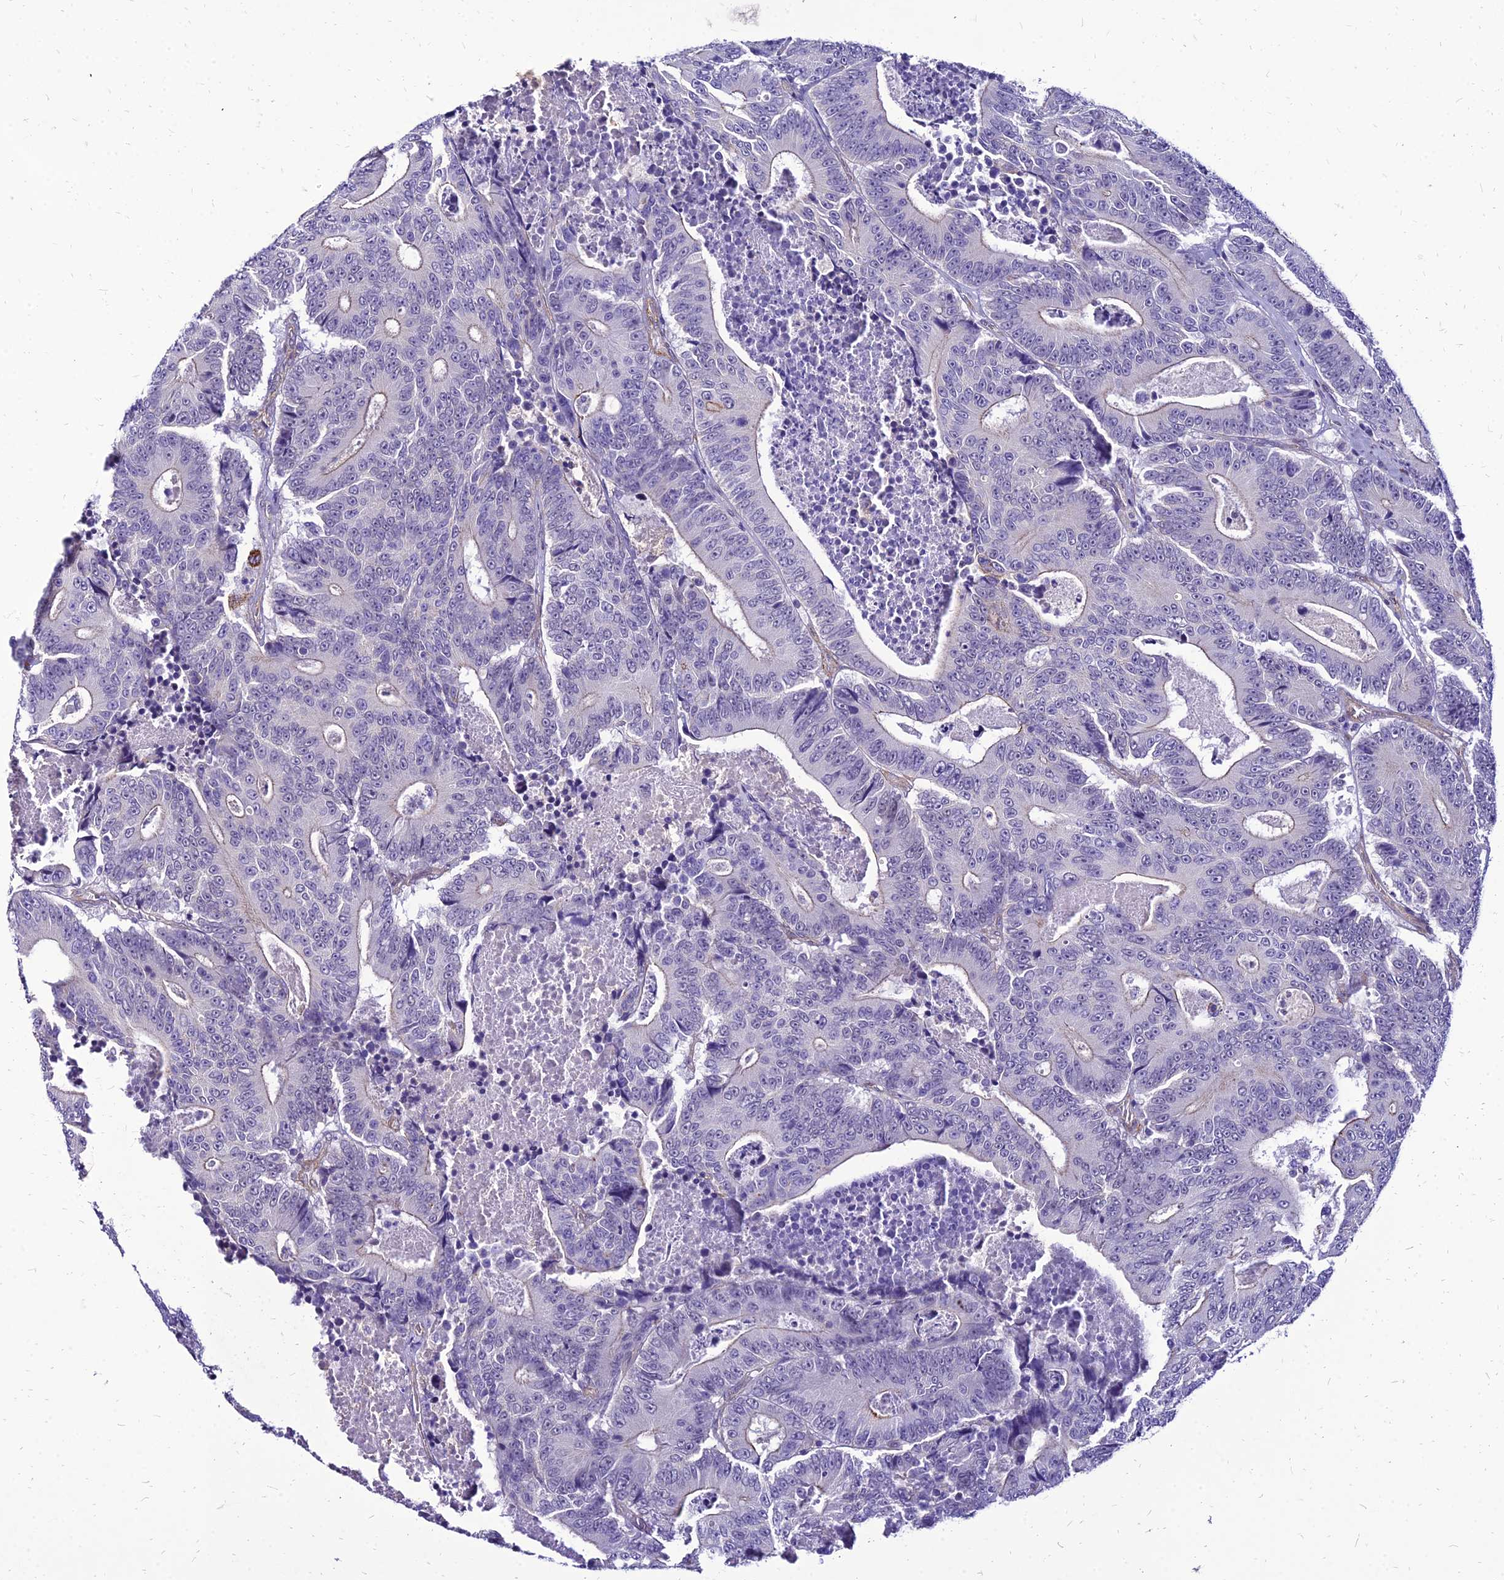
{"staining": {"intensity": "negative", "quantity": "none", "location": "none"}, "tissue": "colorectal cancer", "cell_type": "Tumor cells", "image_type": "cancer", "snomed": [{"axis": "morphology", "description": "Adenocarcinoma, NOS"}, {"axis": "topography", "description": "Colon"}], "caption": "Tumor cells show no significant positivity in colorectal cancer.", "gene": "YEATS2", "patient": {"sex": "male", "age": 83}}